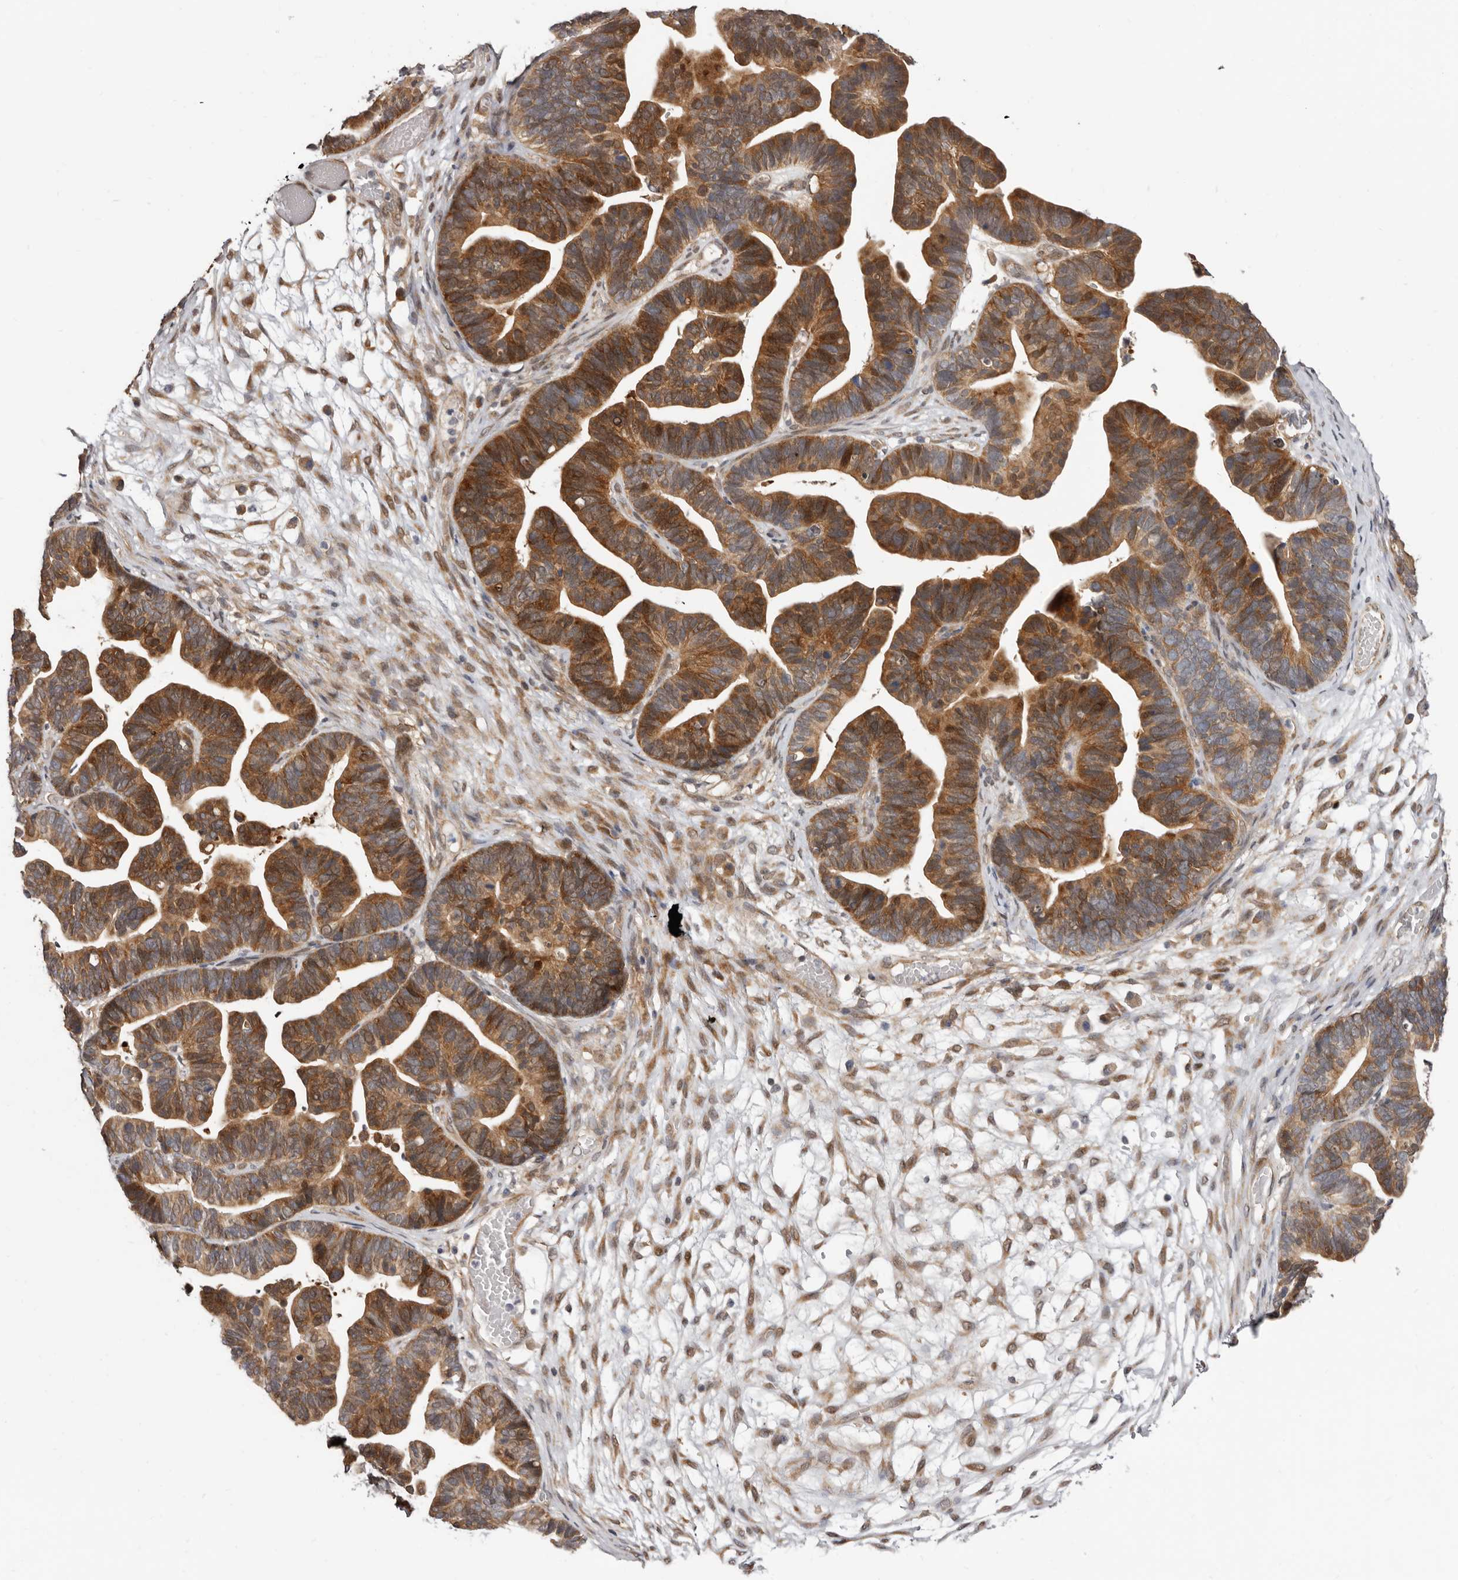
{"staining": {"intensity": "strong", "quantity": ">75%", "location": "cytoplasmic/membranous"}, "tissue": "ovarian cancer", "cell_type": "Tumor cells", "image_type": "cancer", "snomed": [{"axis": "morphology", "description": "Cystadenocarcinoma, serous, NOS"}, {"axis": "topography", "description": "Ovary"}], "caption": "Ovarian serous cystadenocarcinoma tissue displays strong cytoplasmic/membranous positivity in approximately >75% of tumor cells The staining is performed using DAB brown chromogen to label protein expression. The nuclei are counter-stained blue using hematoxylin.", "gene": "SBDS", "patient": {"sex": "female", "age": 56}}